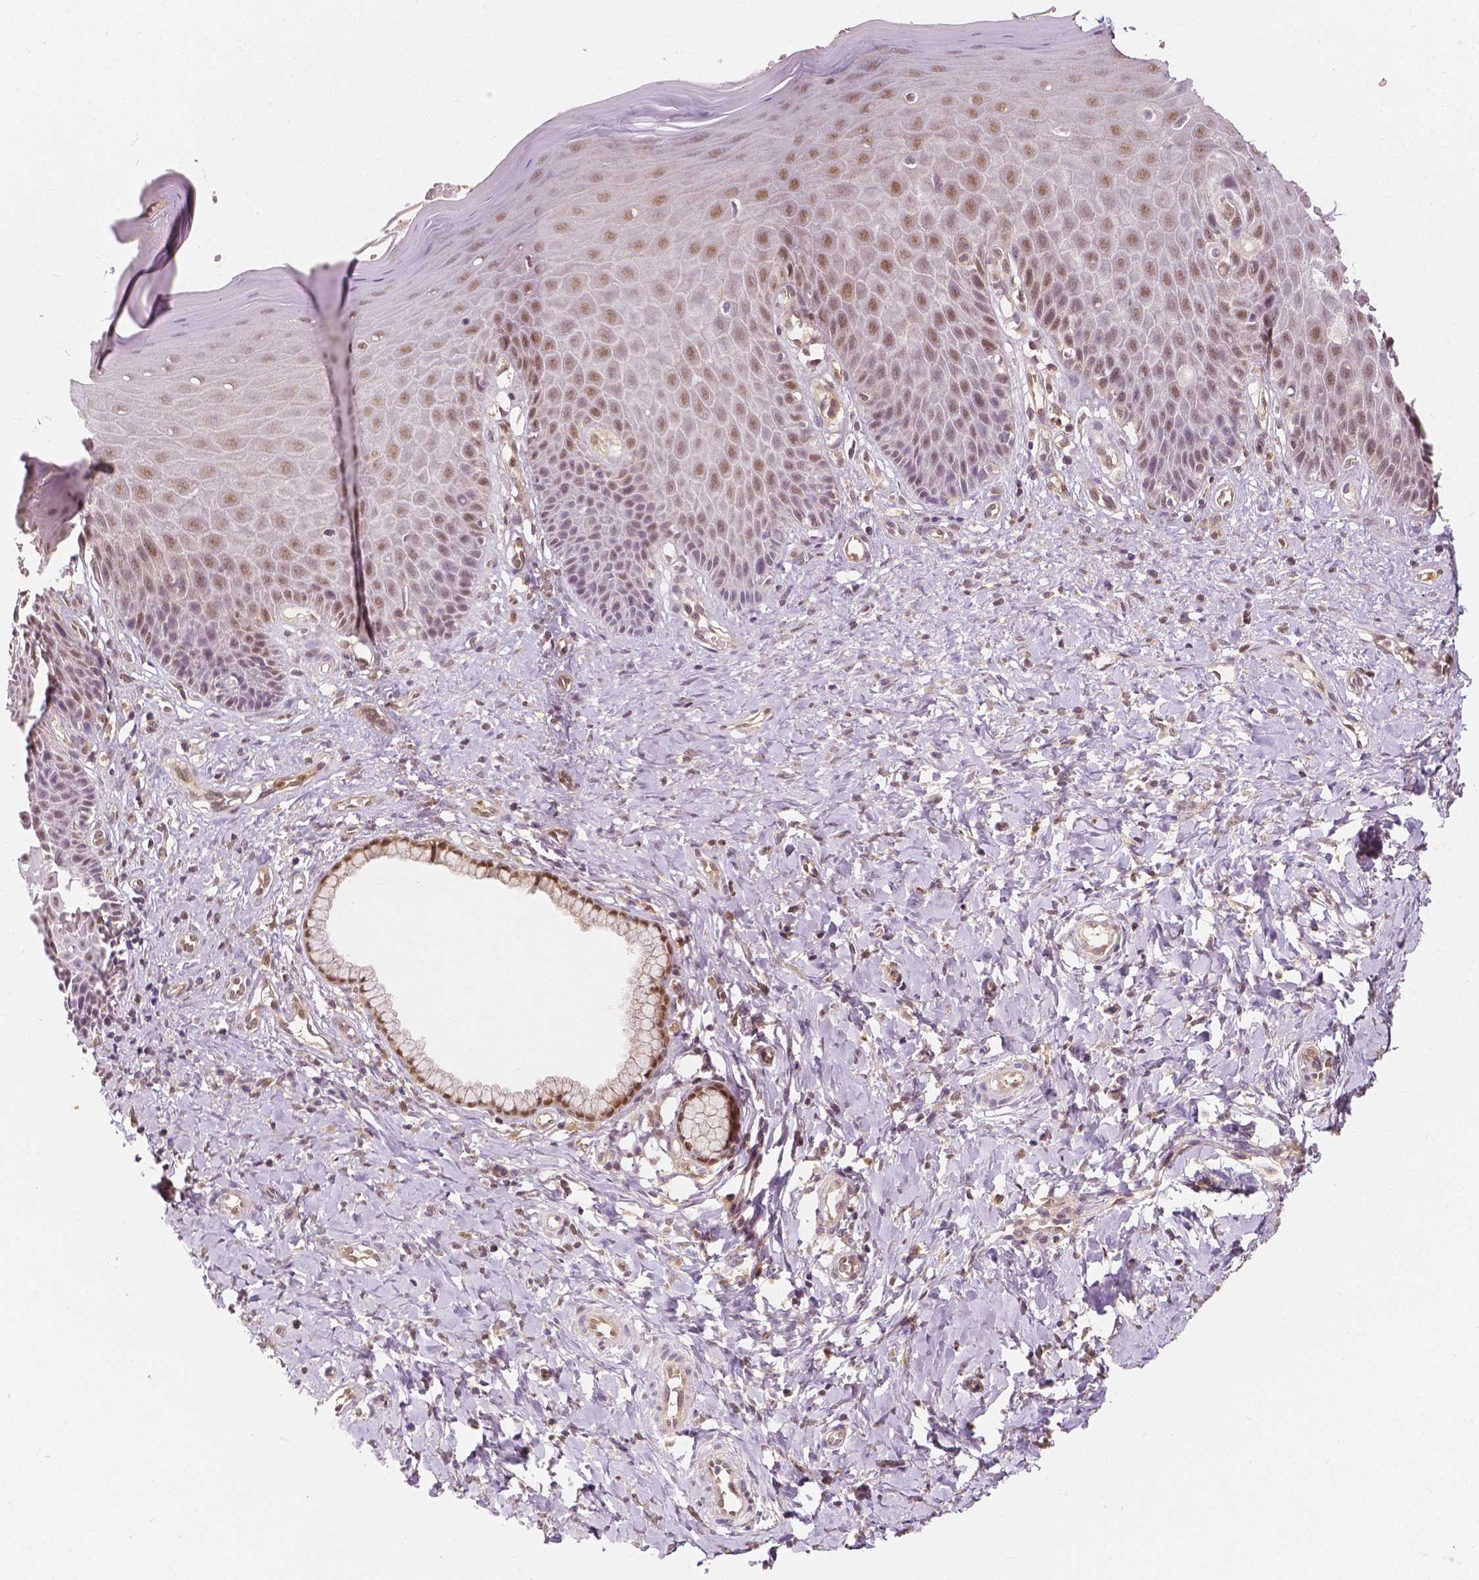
{"staining": {"intensity": "moderate", "quantity": "25%-75%", "location": "nuclear"}, "tissue": "vagina", "cell_type": "Squamous epithelial cells", "image_type": "normal", "snomed": [{"axis": "morphology", "description": "Normal tissue, NOS"}, {"axis": "topography", "description": "Vagina"}], "caption": "DAB immunohistochemical staining of unremarkable human vagina reveals moderate nuclear protein staining in about 25%-75% of squamous epithelial cells.", "gene": "NAPRT", "patient": {"sex": "female", "age": 83}}